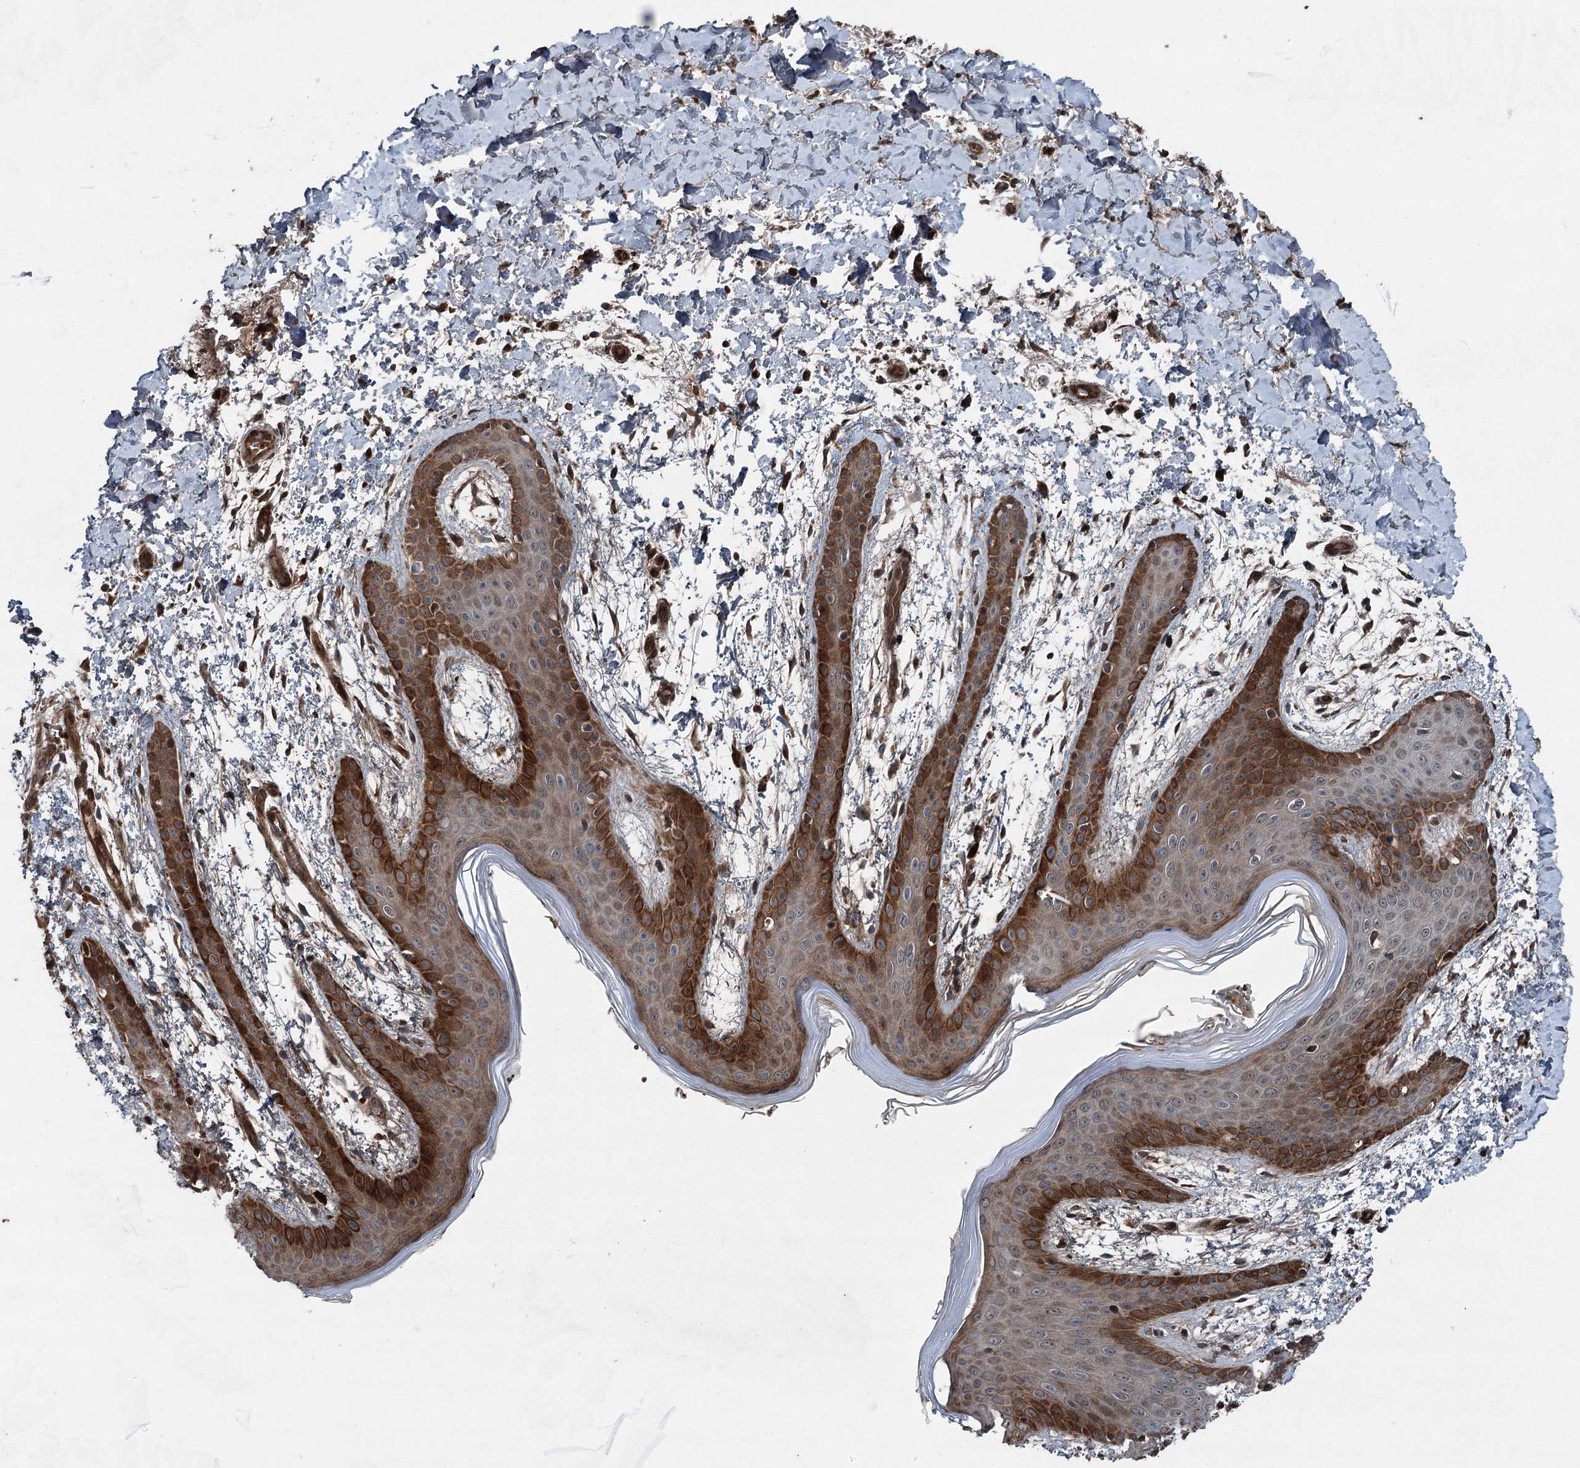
{"staining": {"intensity": "moderate", "quantity": ">75%", "location": "cytoplasmic/membranous"}, "tissue": "skin", "cell_type": "Fibroblasts", "image_type": "normal", "snomed": [{"axis": "morphology", "description": "Normal tissue, NOS"}, {"axis": "topography", "description": "Skin"}], "caption": "The micrograph reveals immunohistochemical staining of benign skin. There is moderate cytoplasmic/membranous positivity is appreciated in about >75% of fibroblasts.", "gene": "ALAS1", "patient": {"sex": "male", "age": 36}}